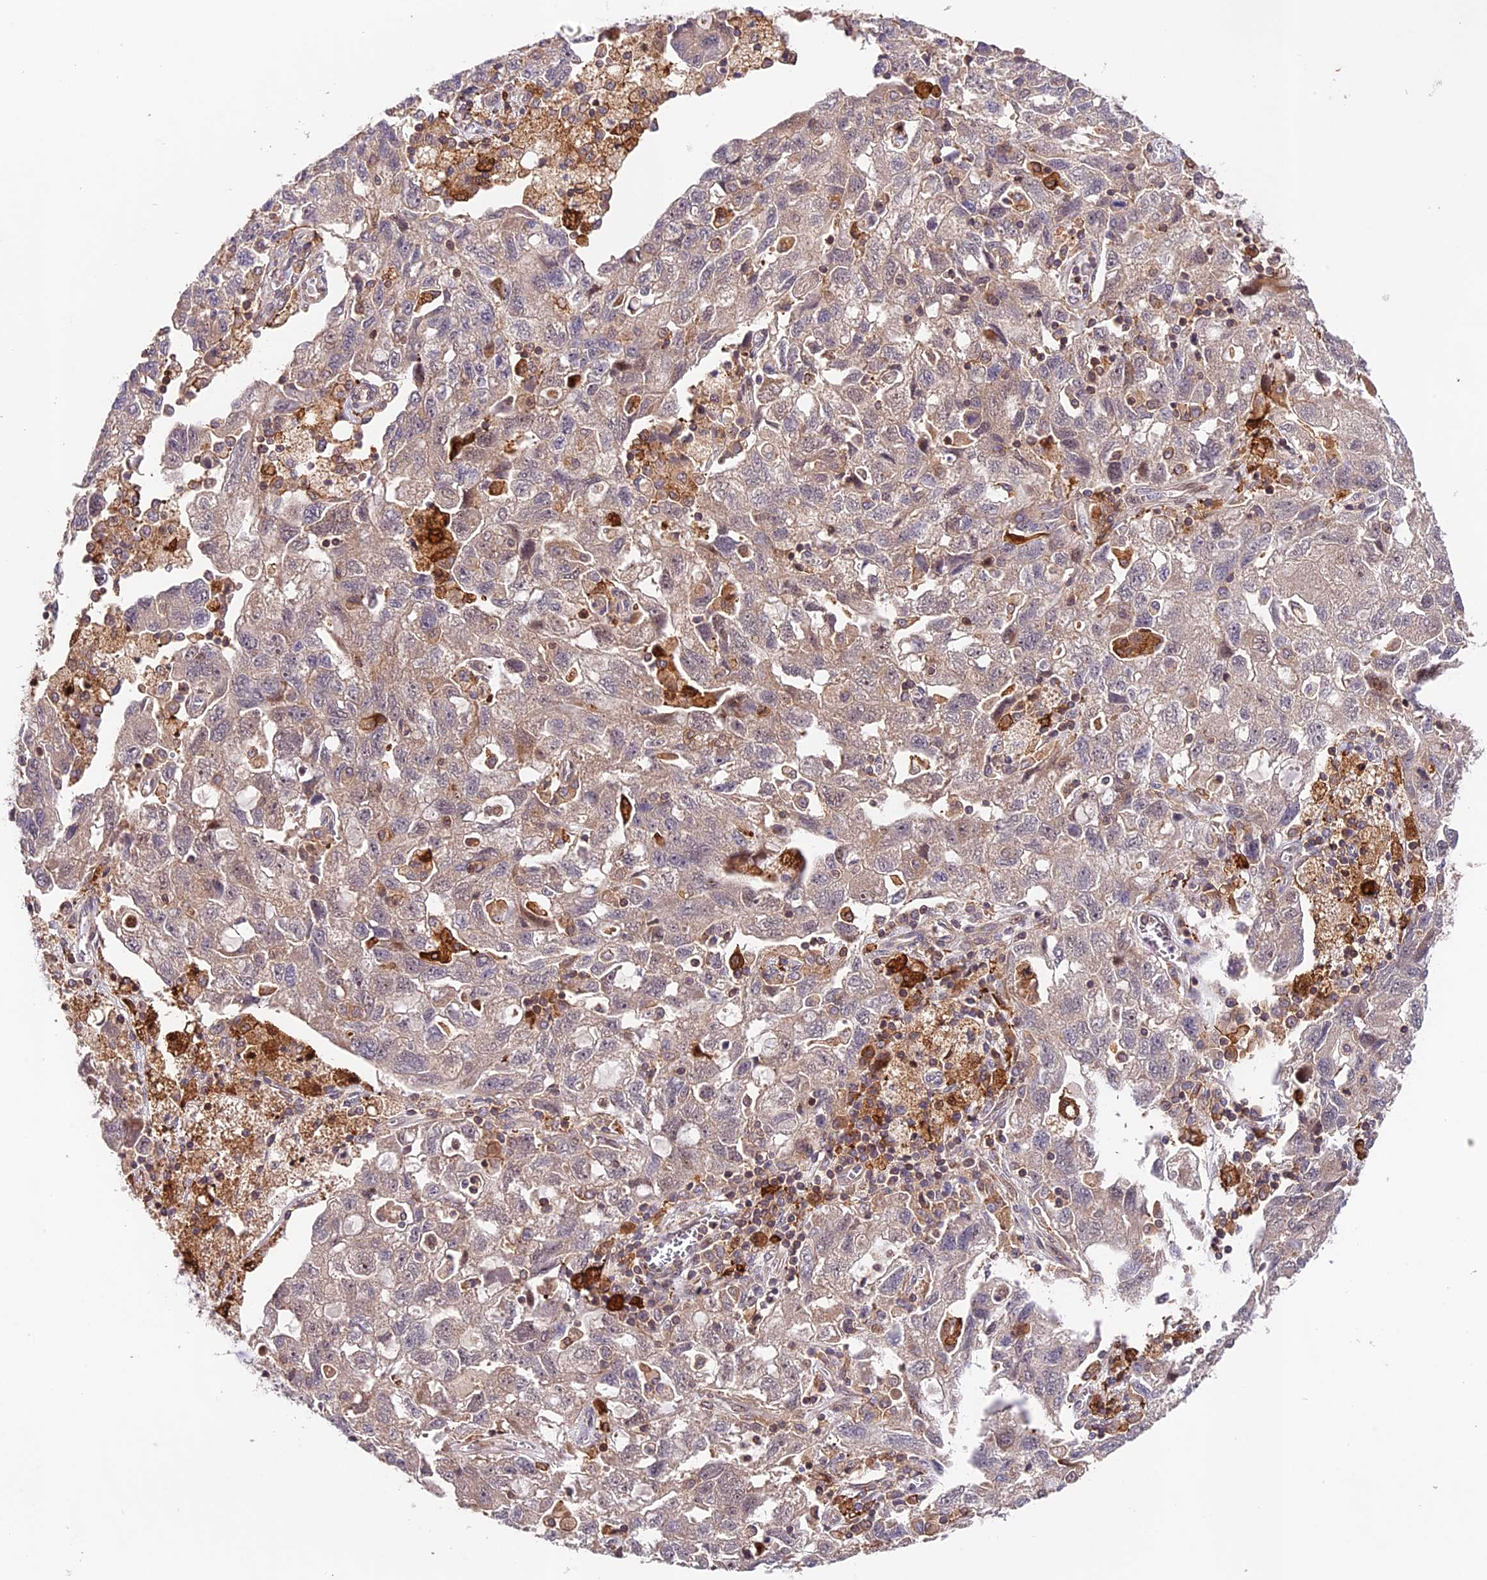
{"staining": {"intensity": "weak", "quantity": "25%-75%", "location": "cytoplasmic/membranous"}, "tissue": "ovarian cancer", "cell_type": "Tumor cells", "image_type": "cancer", "snomed": [{"axis": "morphology", "description": "Carcinoma, NOS"}, {"axis": "morphology", "description": "Cystadenocarcinoma, serous, NOS"}, {"axis": "topography", "description": "Ovary"}], "caption": "Protein analysis of serous cystadenocarcinoma (ovarian) tissue displays weak cytoplasmic/membranous staining in approximately 25%-75% of tumor cells.", "gene": "CACNA1H", "patient": {"sex": "female", "age": 69}}